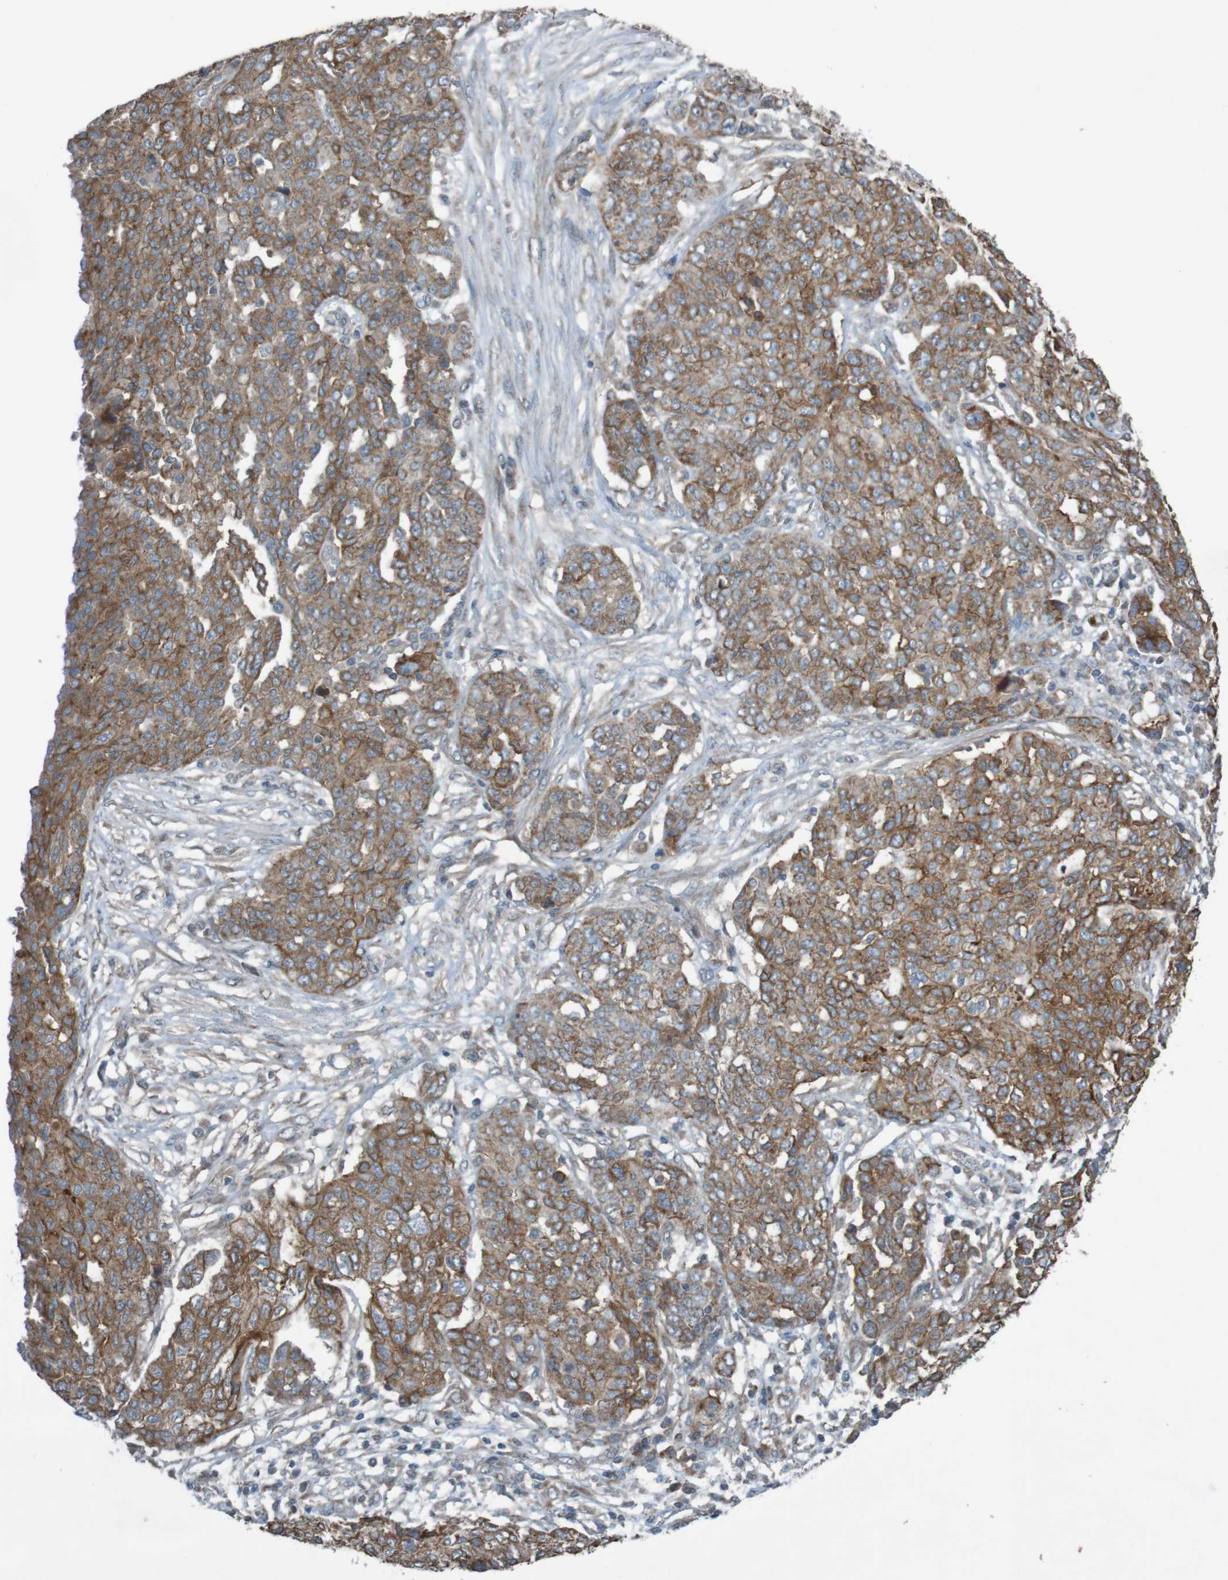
{"staining": {"intensity": "moderate", "quantity": ">75%", "location": "cytoplasmic/membranous"}, "tissue": "ovarian cancer", "cell_type": "Tumor cells", "image_type": "cancer", "snomed": [{"axis": "morphology", "description": "Cystadenocarcinoma, serous, NOS"}, {"axis": "topography", "description": "Soft tissue"}, {"axis": "topography", "description": "Ovary"}], "caption": "Human serous cystadenocarcinoma (ovarian) stained with a brown dye demonstrates moderate cytoplasmic/membranous positive staining in about >75% of tumor cells.", "gene": "B3GAT2", "patient": {"sex": "female", "age": 57}}